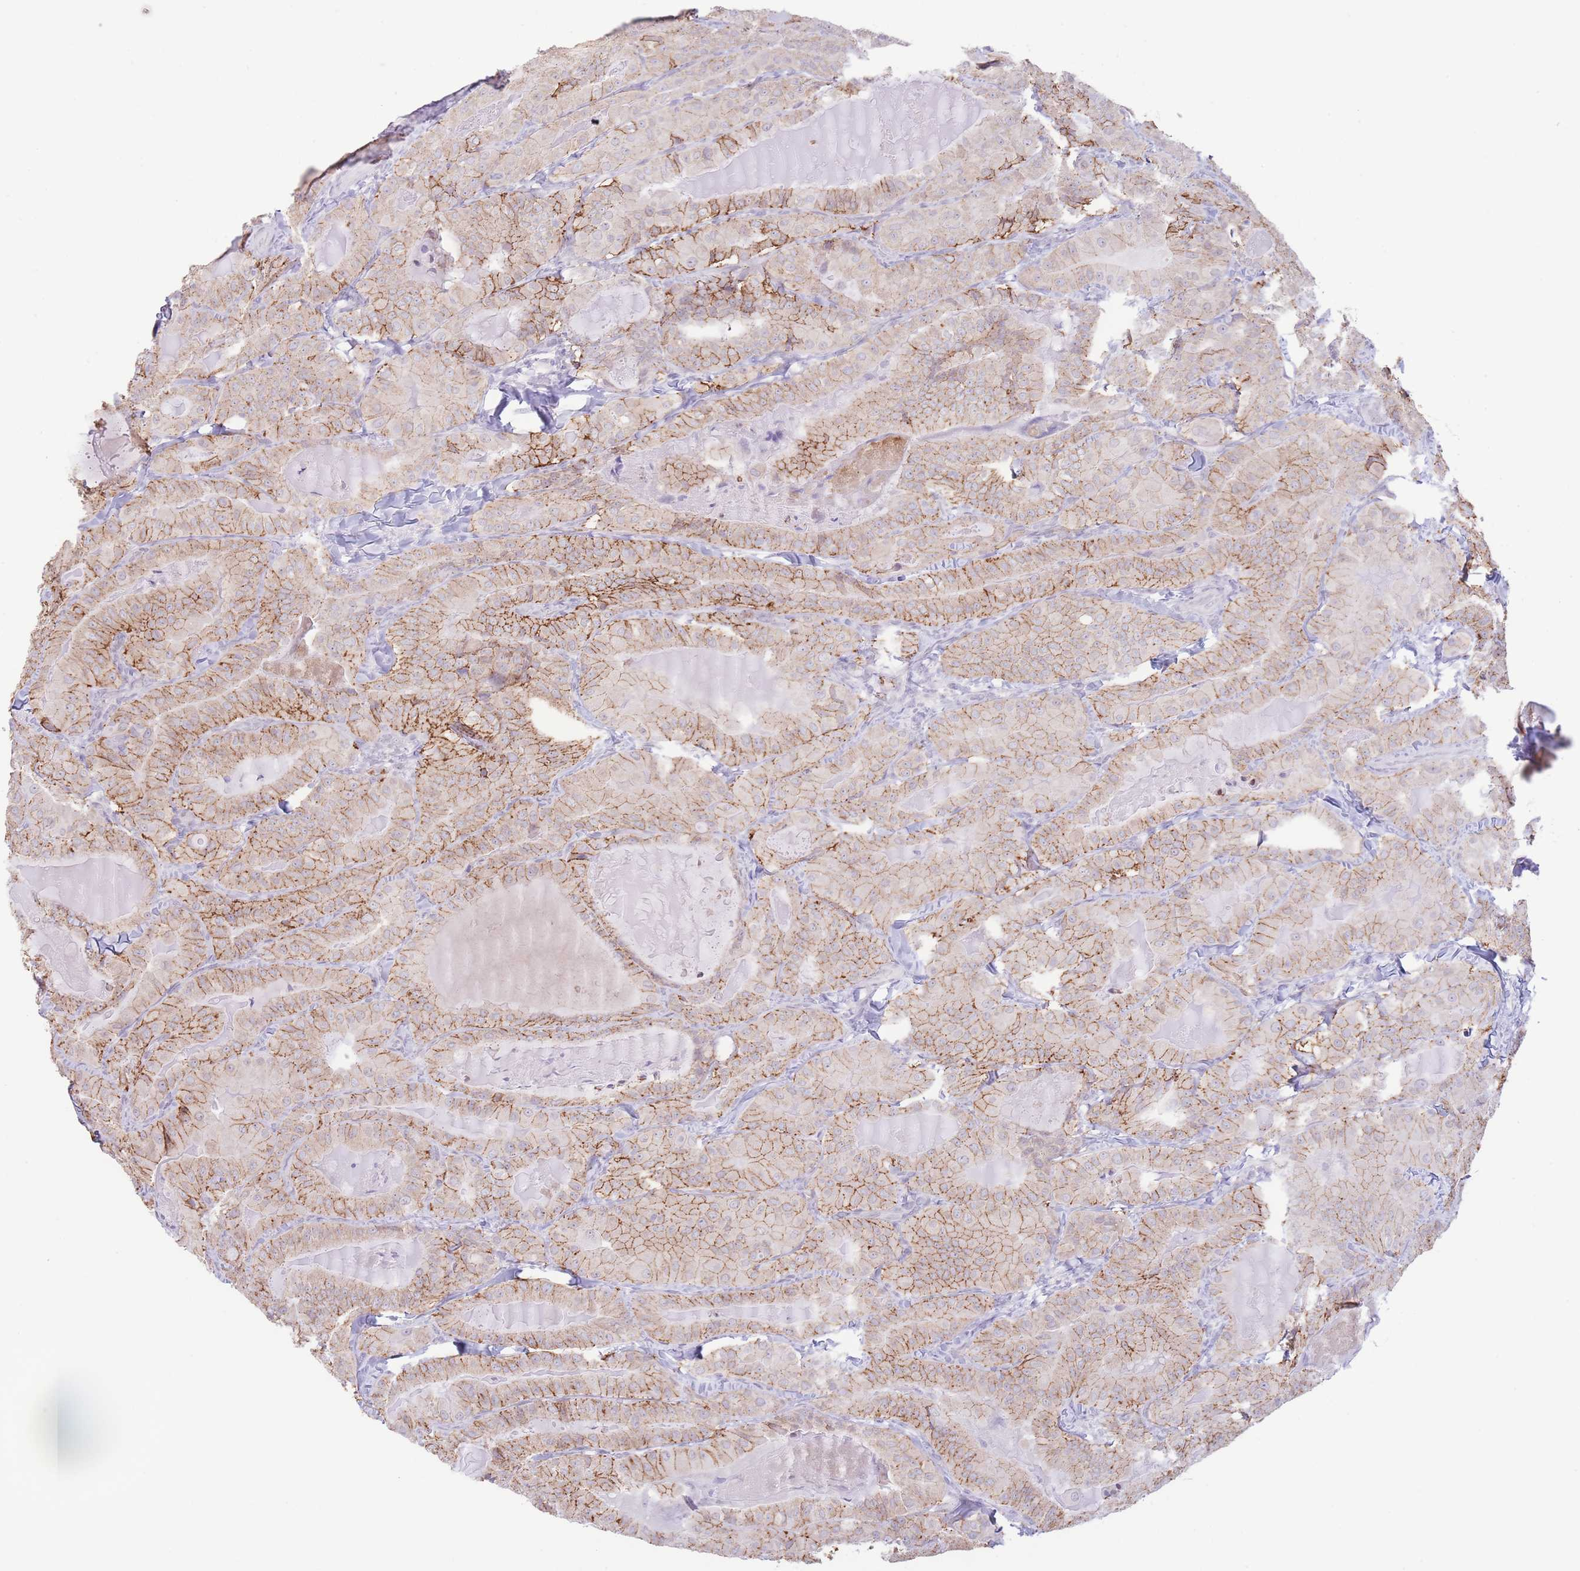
{"staining": {"intensity": "moderate", "quantity": "25%-75%", "location": "cytoplasmic/membranous"}, "tissue": "thyroid cancer", "cell_type": "Tumor cells", "image_type": "cancer", "snomed": [{"axis": "morphology", "description": "Papillary adenocarcinoma, NOS"}, {"axis": "topography", "description": "Thyroid gland"}], "caption": "This is a micrograph of immunohistochemistry (IHC) staining of thyroid cancer (papillary adenocarcinoma), which shows moderate positivity in the cytoplasmic/membranous of tumor cells.", "gene": "LCLAT1", "patient": {"sex": "female", "age": 68}}